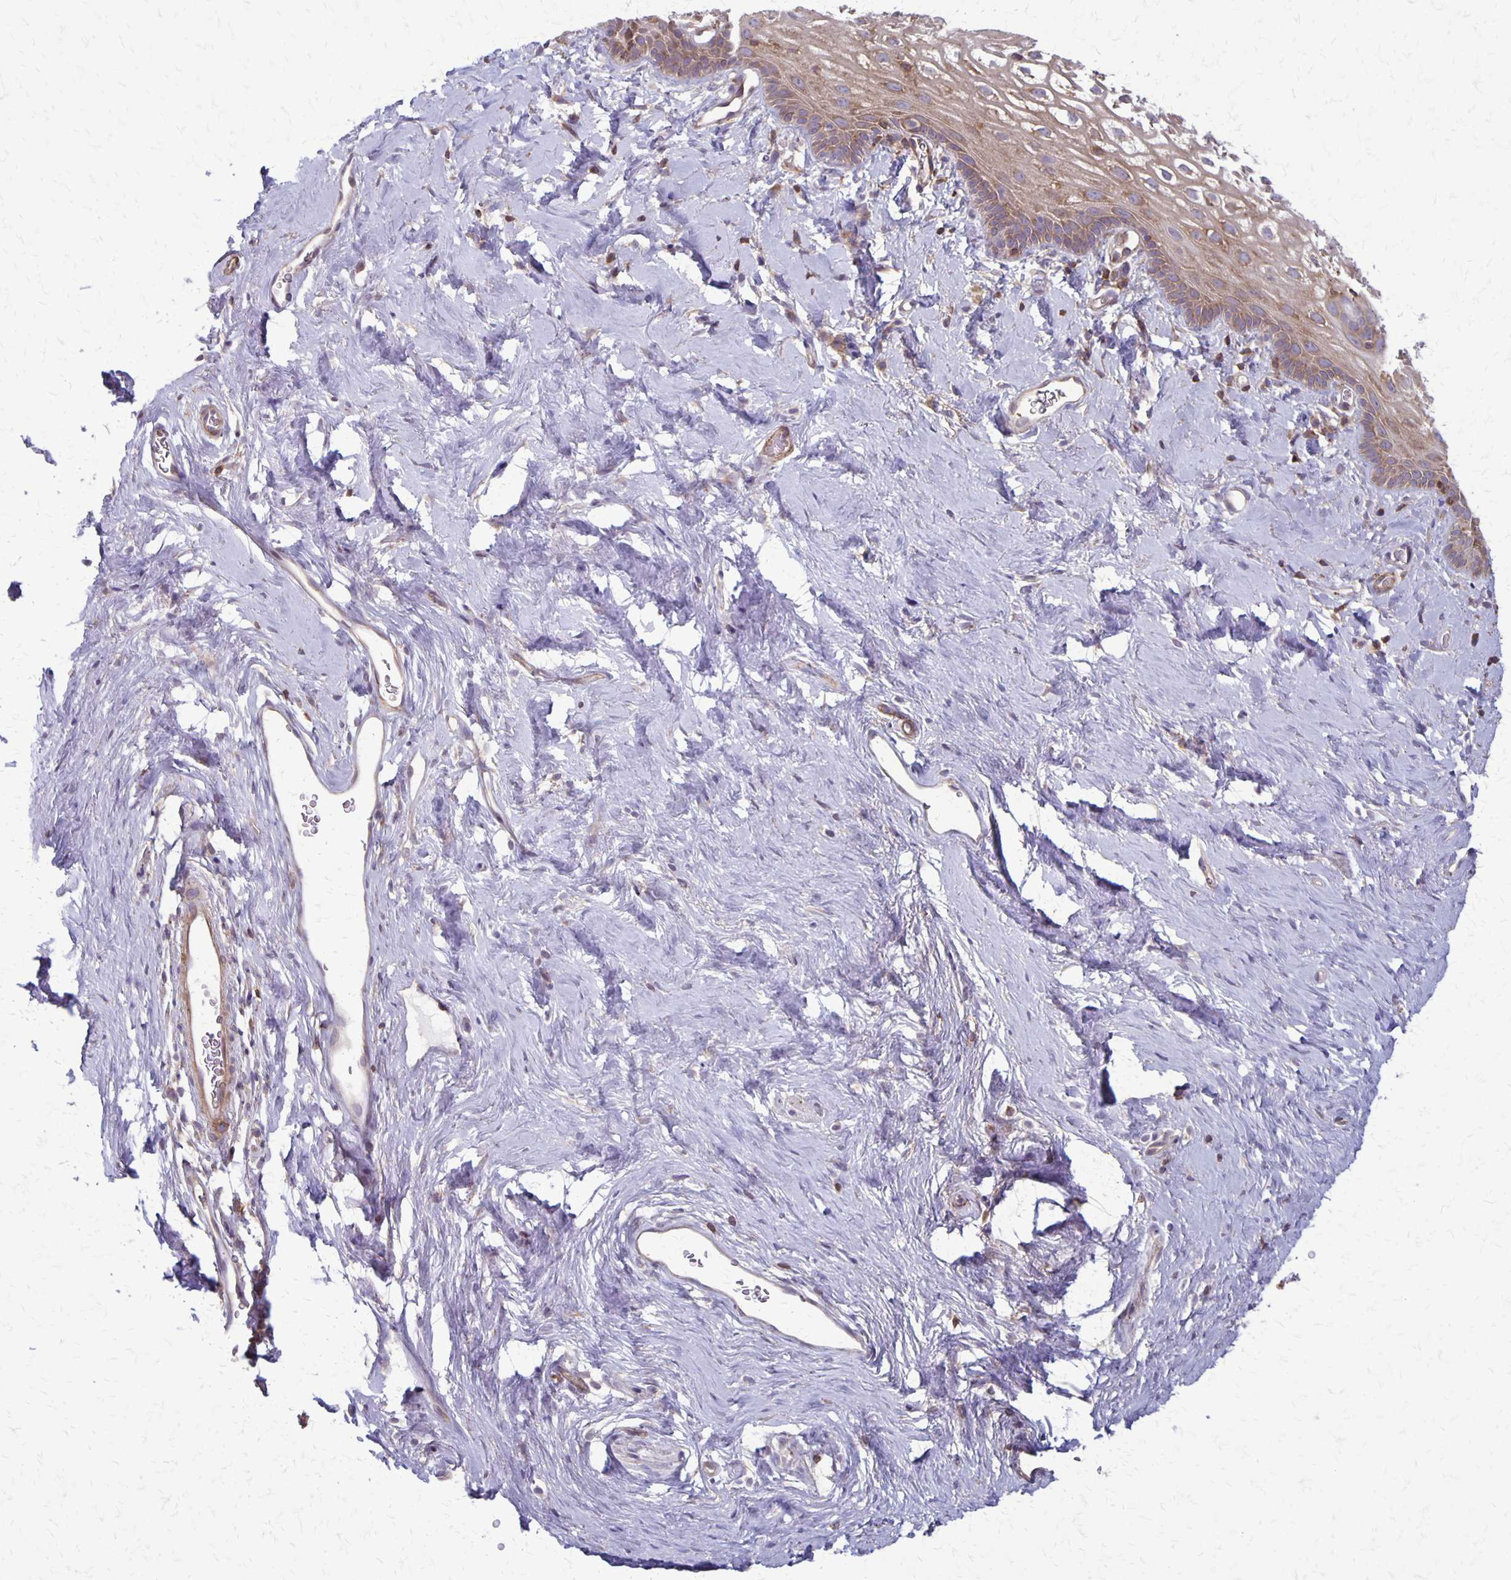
{"staining": {"intensity": "weak", "quantity": "25%-75%", "location": "cytoplasmic/membranous"}, "tissue": "vagina", "cell_type": "Squamous epithelial cells", "image_type": "normal", "snomed": [{"axis": "morphology", "description": "Normal tissue, NOS"}, {"axis": "morphology", "description": "Adenocarcinoma, NOS"}, {"axis": "topography", "description": "Rectum"}, {"axis": "topography", "description": "Vagina"}, {"axis": "topography", "description": "Peripheral nerve tissue"}], "caption": "Approximately 25%-75% of squamous epithelial cells in normal human vagina show weak cytoplasmic/membranous protein staining as visualized by brown immunohistochemical staining.", "gene": "SEPTIN5", "patient": {"sex": "female", "age": 71}}